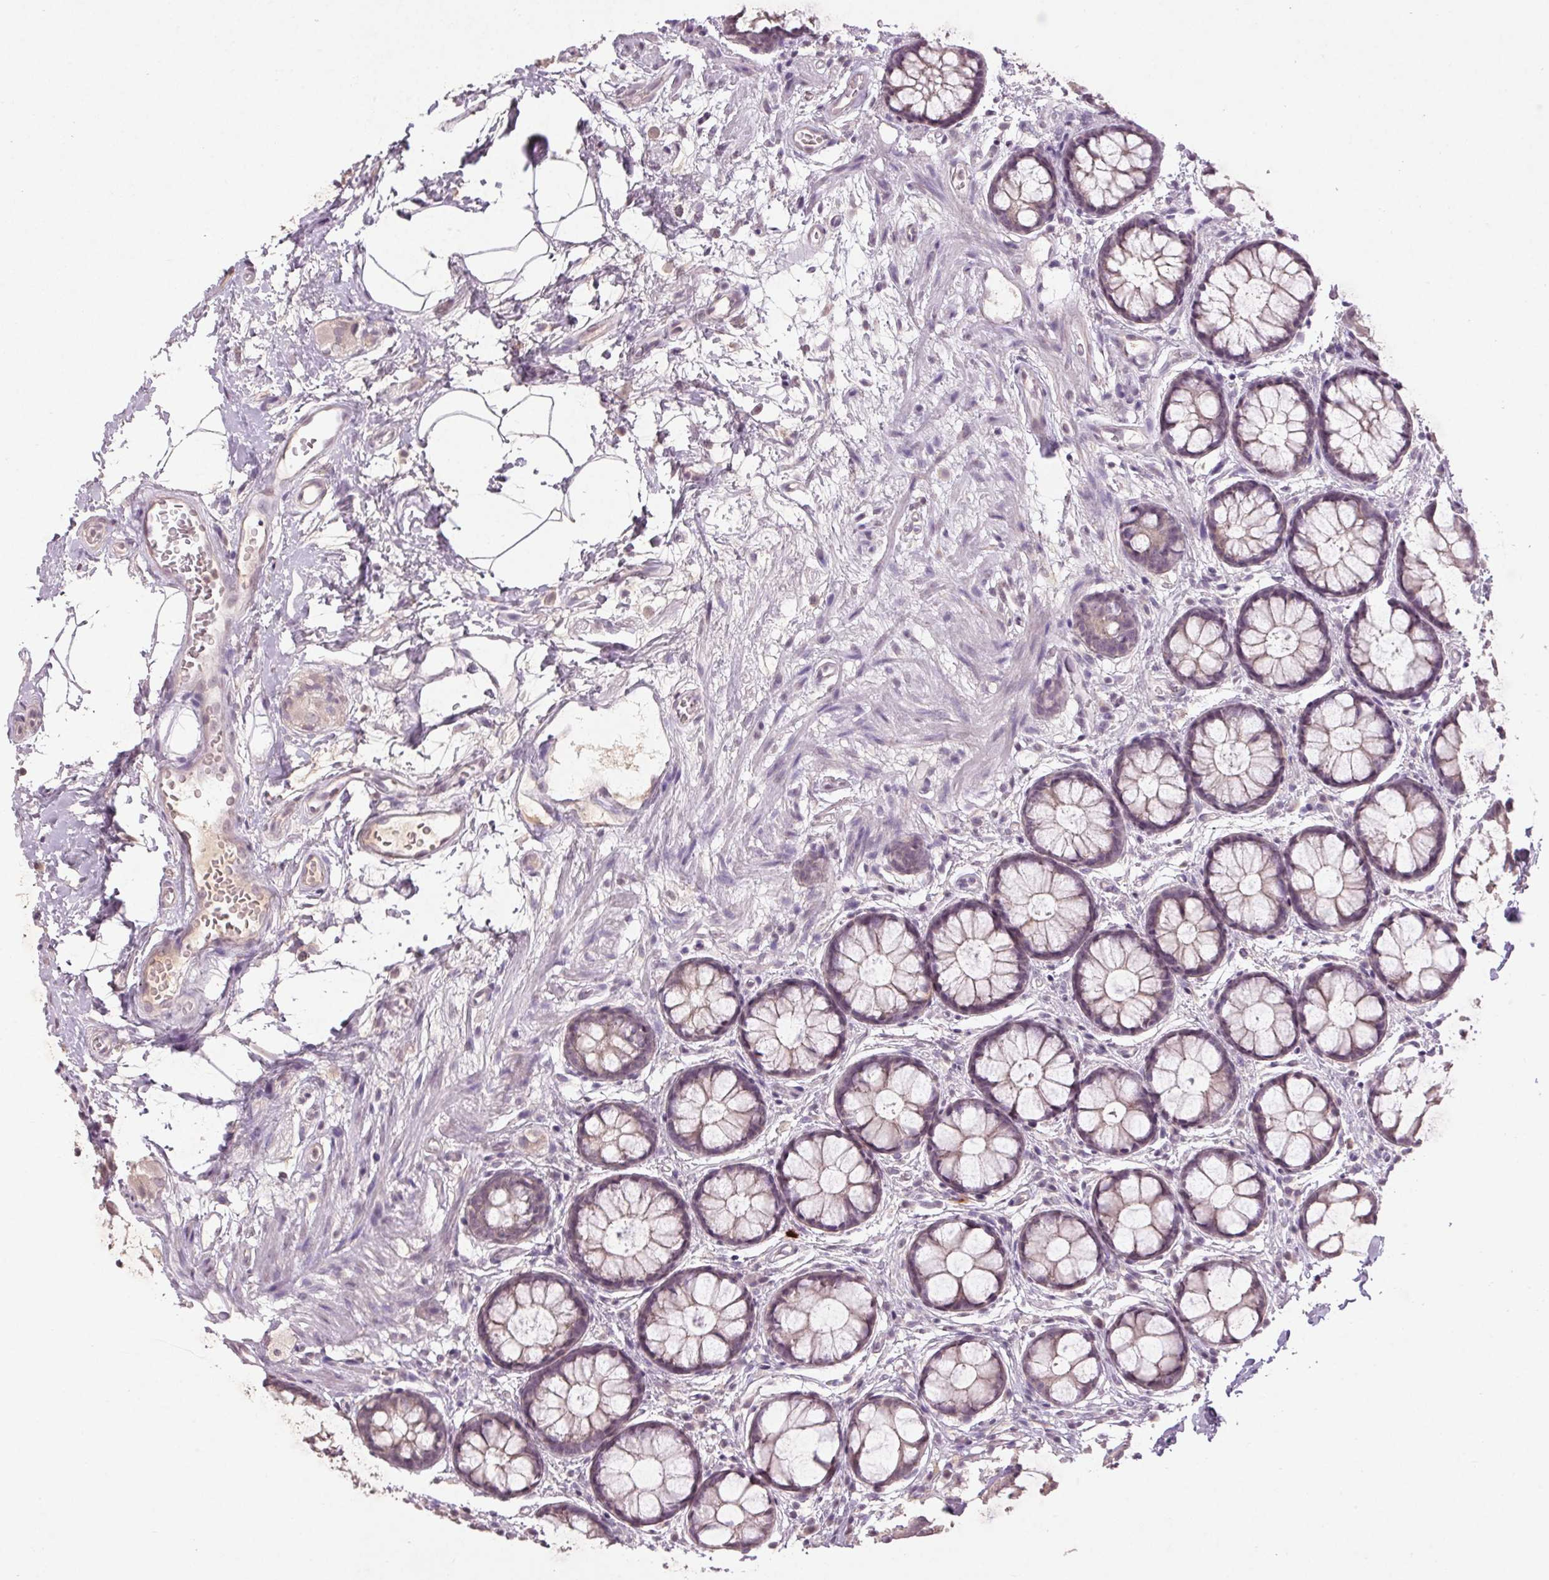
{"staining": {"intensity": "weak", "quantity": "<25%", "location": "cytoplasmic/membranous"}, "tissue": "rectum", "cell_type": "Glandular cells", "image_type": "normal", "snomed": [{"axis": "morphology", "description": "Normal tissue, NOS"}, {"axis": "topography", "description": "Rectum"}], "caption": "This is a micrograph of IHC staining of benign rectum, which shows no expression in glandular cells.", "gene": "ENSG00000255641", "patient": {"sex": "female", "age": 62}}